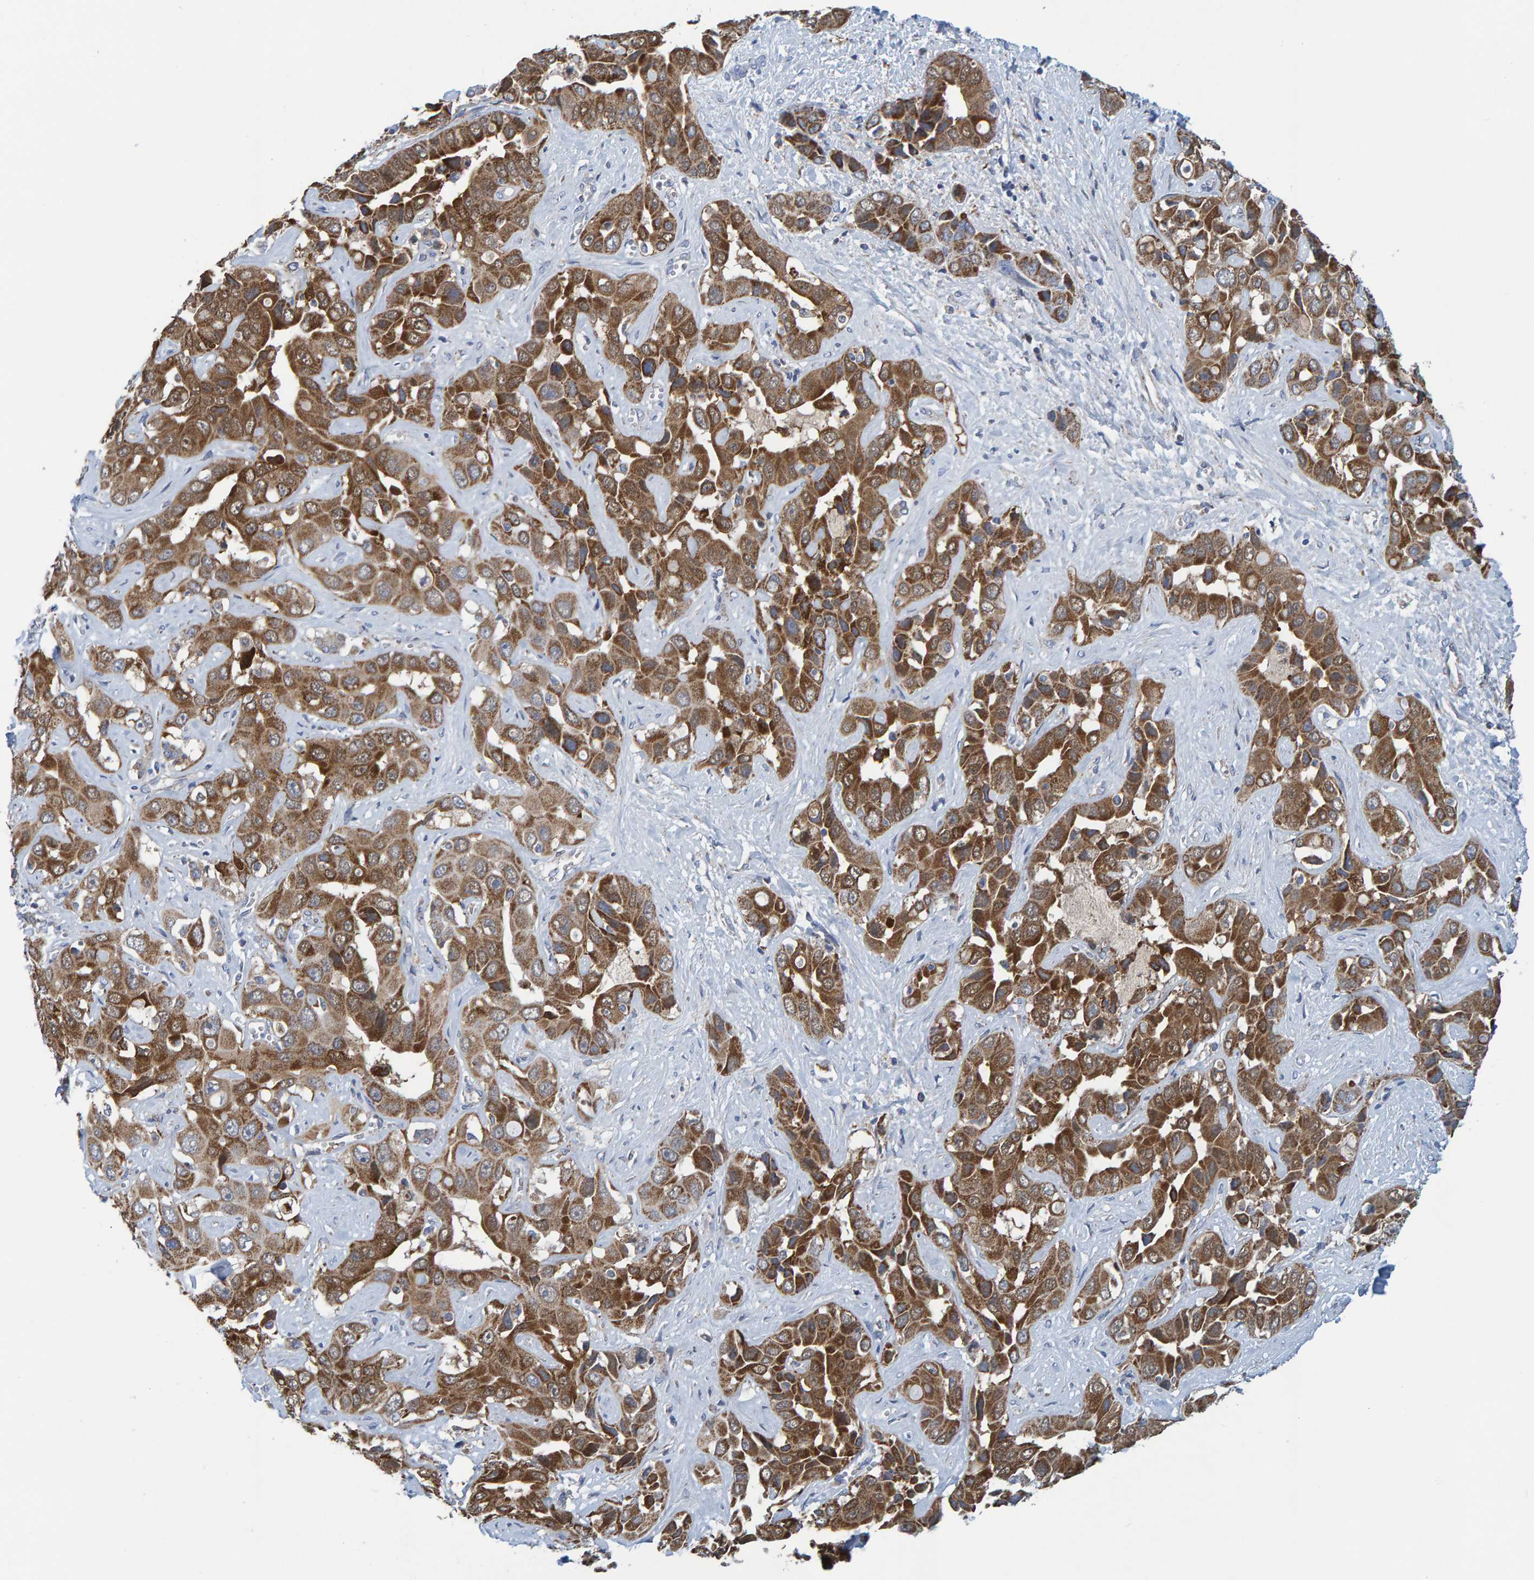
{"staining": {"intensity": "moderate", "quantity": ">75%", "location": "cytoplasmic/membranous"}, "tissue": "liver cancer", "cell_type": "Tumor cells", "image_type": "cancer", "snomed": [{"axis": "morphology", "description": "Cholangiocarcinoma"}, {"axis": "topography", "description": "Liver"}], "caption": "A brown stain shows moderate cytoplasmic/membranous positivity of a protein in human liver cancer tumor cells.", "gene": "MRPS7", "patient": {"sex": "female", "age": 52}}